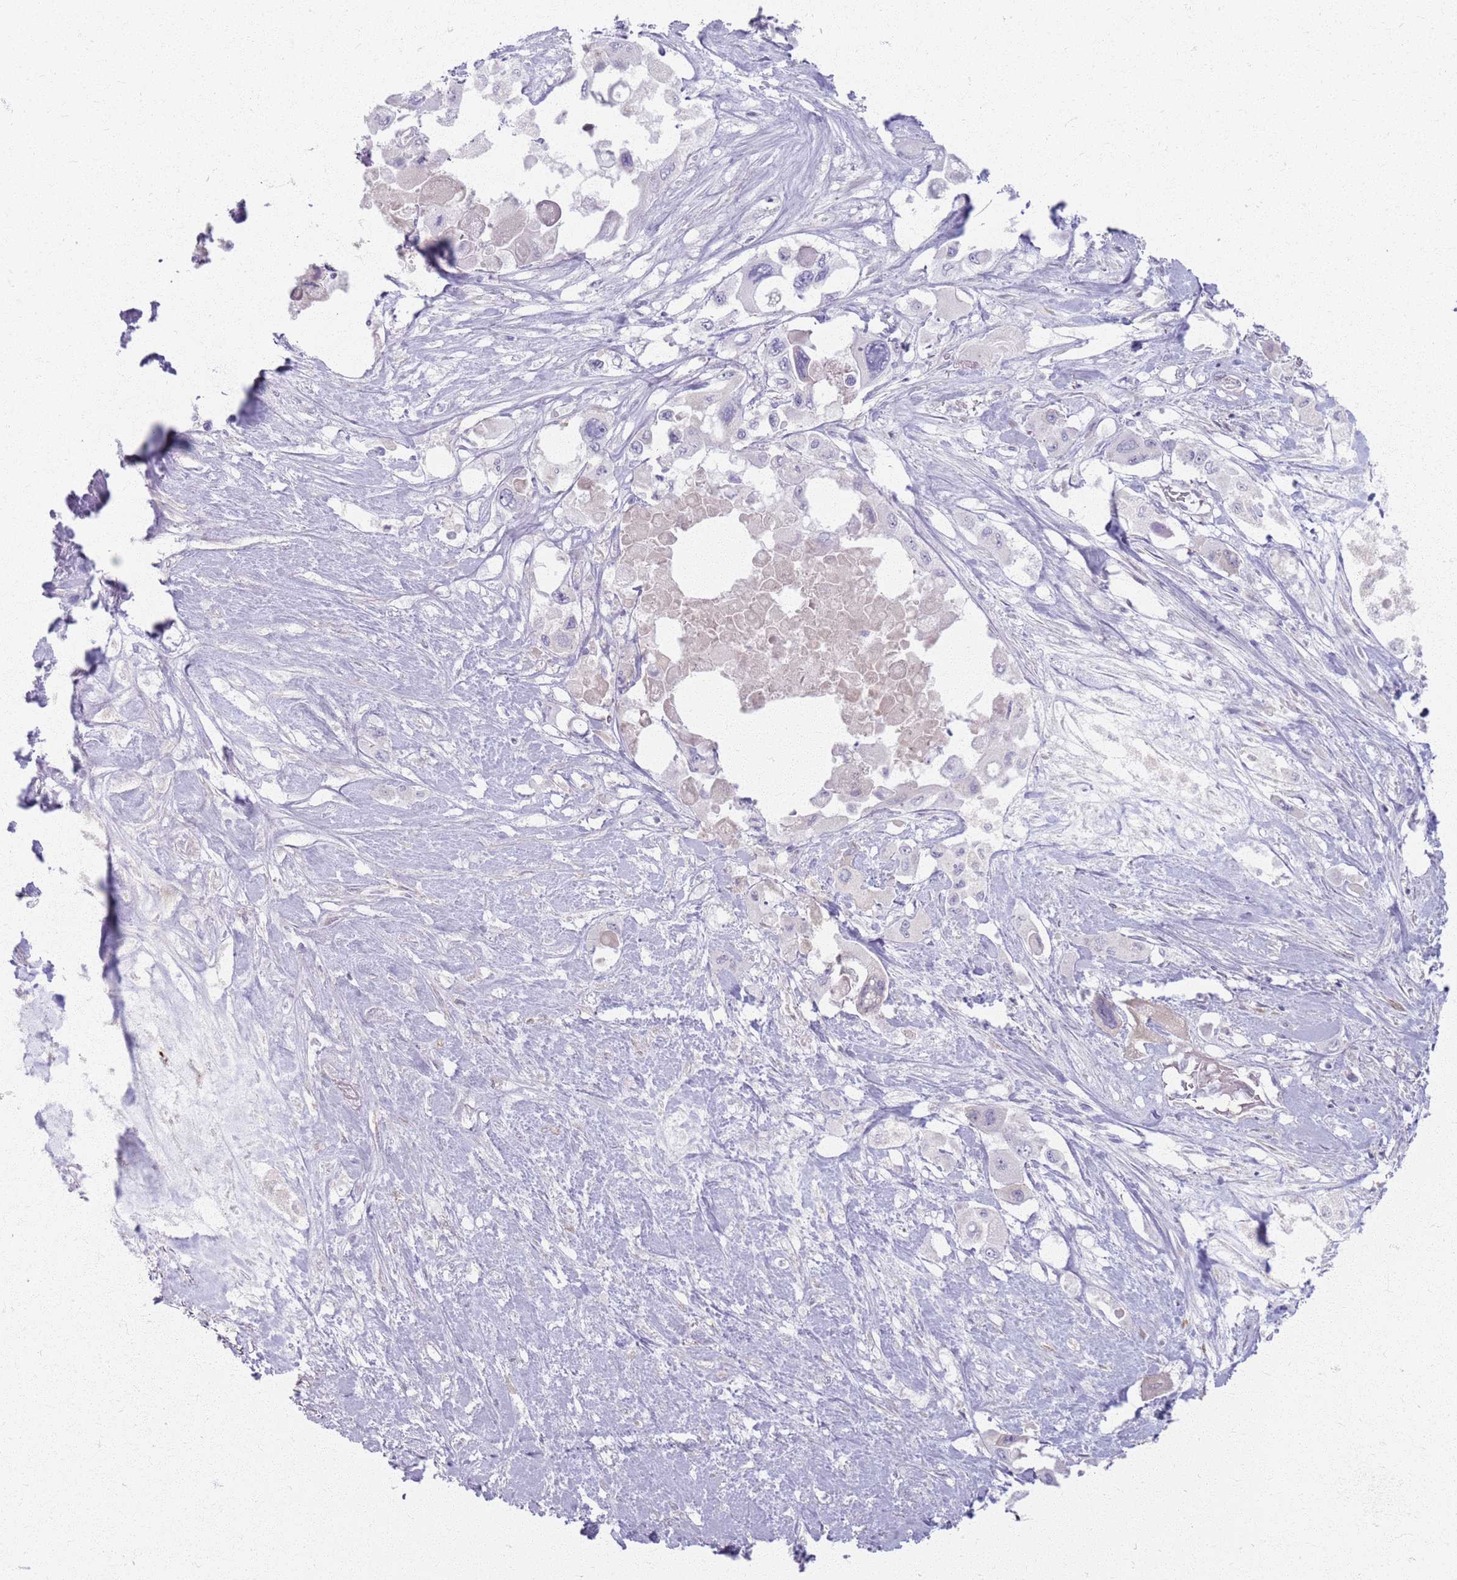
{"staining": {"intensity": "negative", "quantity": "none", "location": "none"}, "tissue": "pancreatic cancer", "cell_type": "Tumor cells", "image_type": "cancer", "snomed": [{"axis": "morphology", "description": "Adenocarcinoma, NOS"}, {"axis": "topography", "description": "Pancreas"}], "caption": "This is an IHC histopathology image of human pancreatic cancer. There is no expression in tumor cells.", "gene": "CRIPT", "patient": {"sex": "male", "age": 92}}